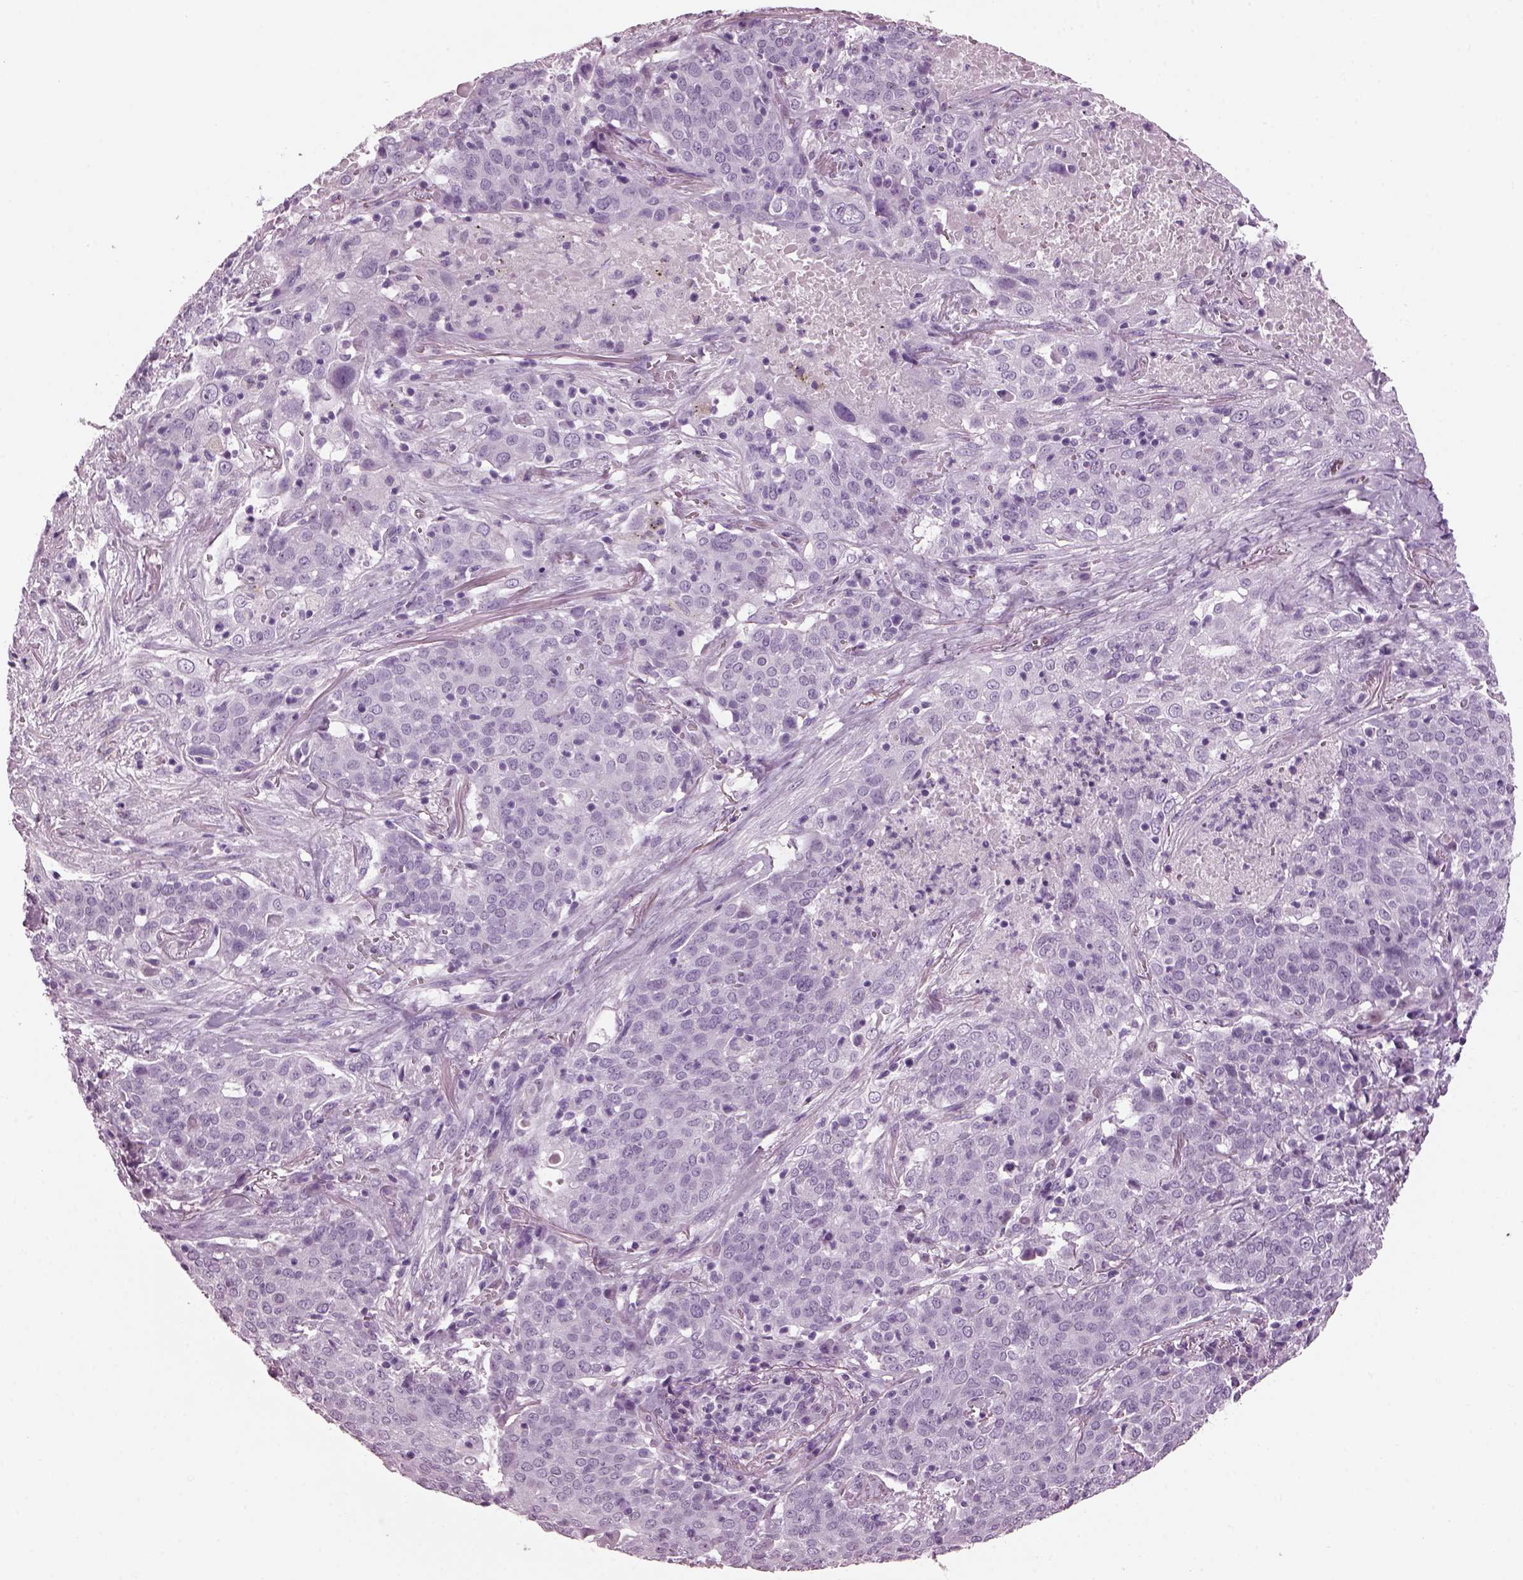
{"staining": {"intensity": "negative", "quantity": "none", "location": "none"}, "tissue": "lung cancer", "cell_type": "Tumor cells", "image_type": "cancer", "snomed": [{"axis": "morphology", "description": "Squamous cell carcinoma, NOS"}, {"axis": "topography", "description": "Lung"}], "caption": "Protein analysis of lung cancer displays no significant staining in tumor cells.", "gene": "KRTAP3-2", "patient": {"sex": "male", "age": 82}}